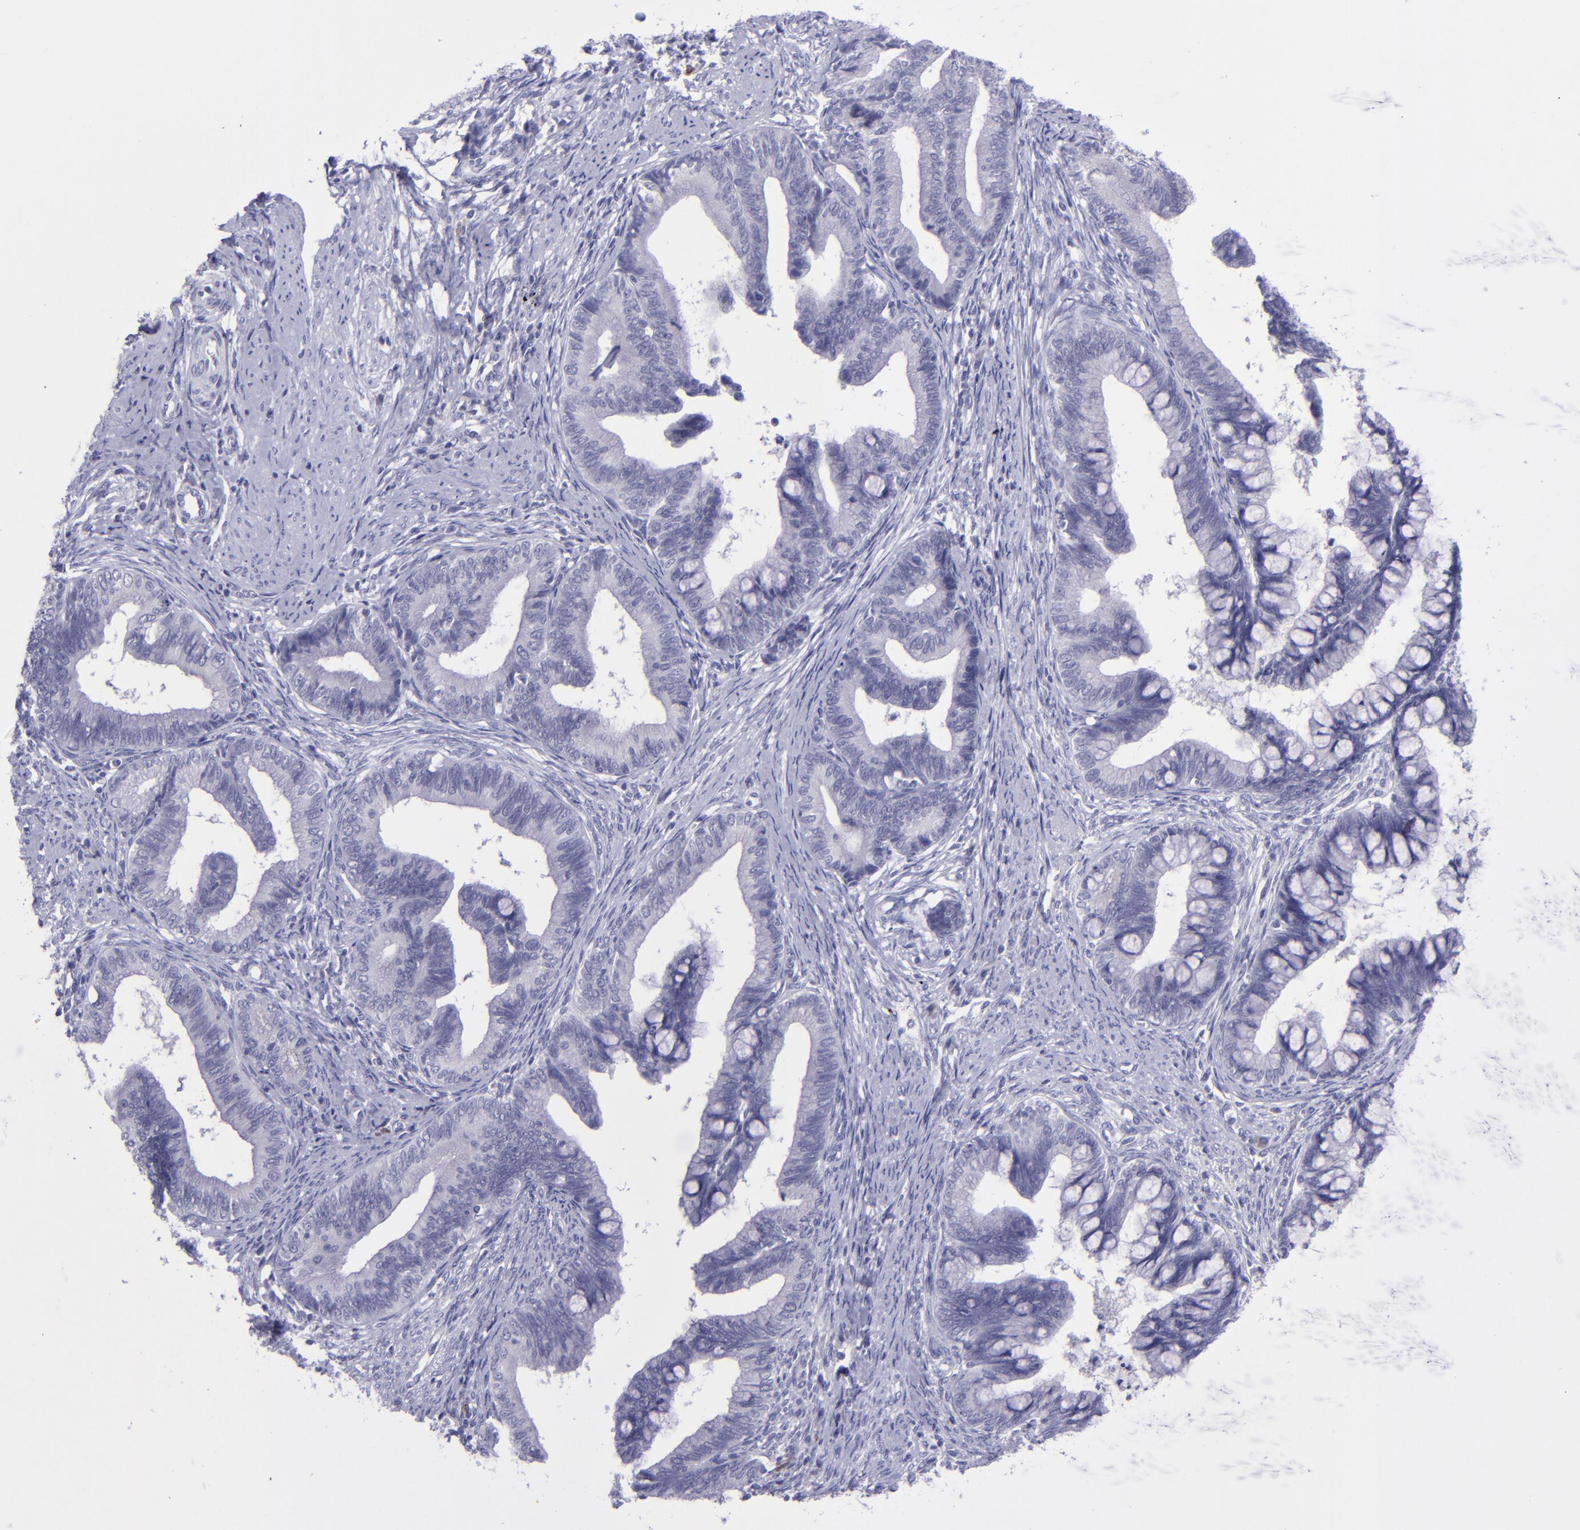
{"staining": {"intensity": "negative", "quantity": "none", "location": "none"}, "tissue": "cervical cancer", "cell_type": "Tumor cells", "image_type": "cancer", "snomed": [{"axis": "morphology", "description": "Adenocarcinoma, NOS"}, {"axis": "topography", "description": "Cervix"}], "caption": "Immunohistochemical staining of cervical cancer (adenocarcinoma) demonstrates no significant staining in tumor cells.", "gene": "POU2F2", "patient": {"sex": "female", "age": 36}}